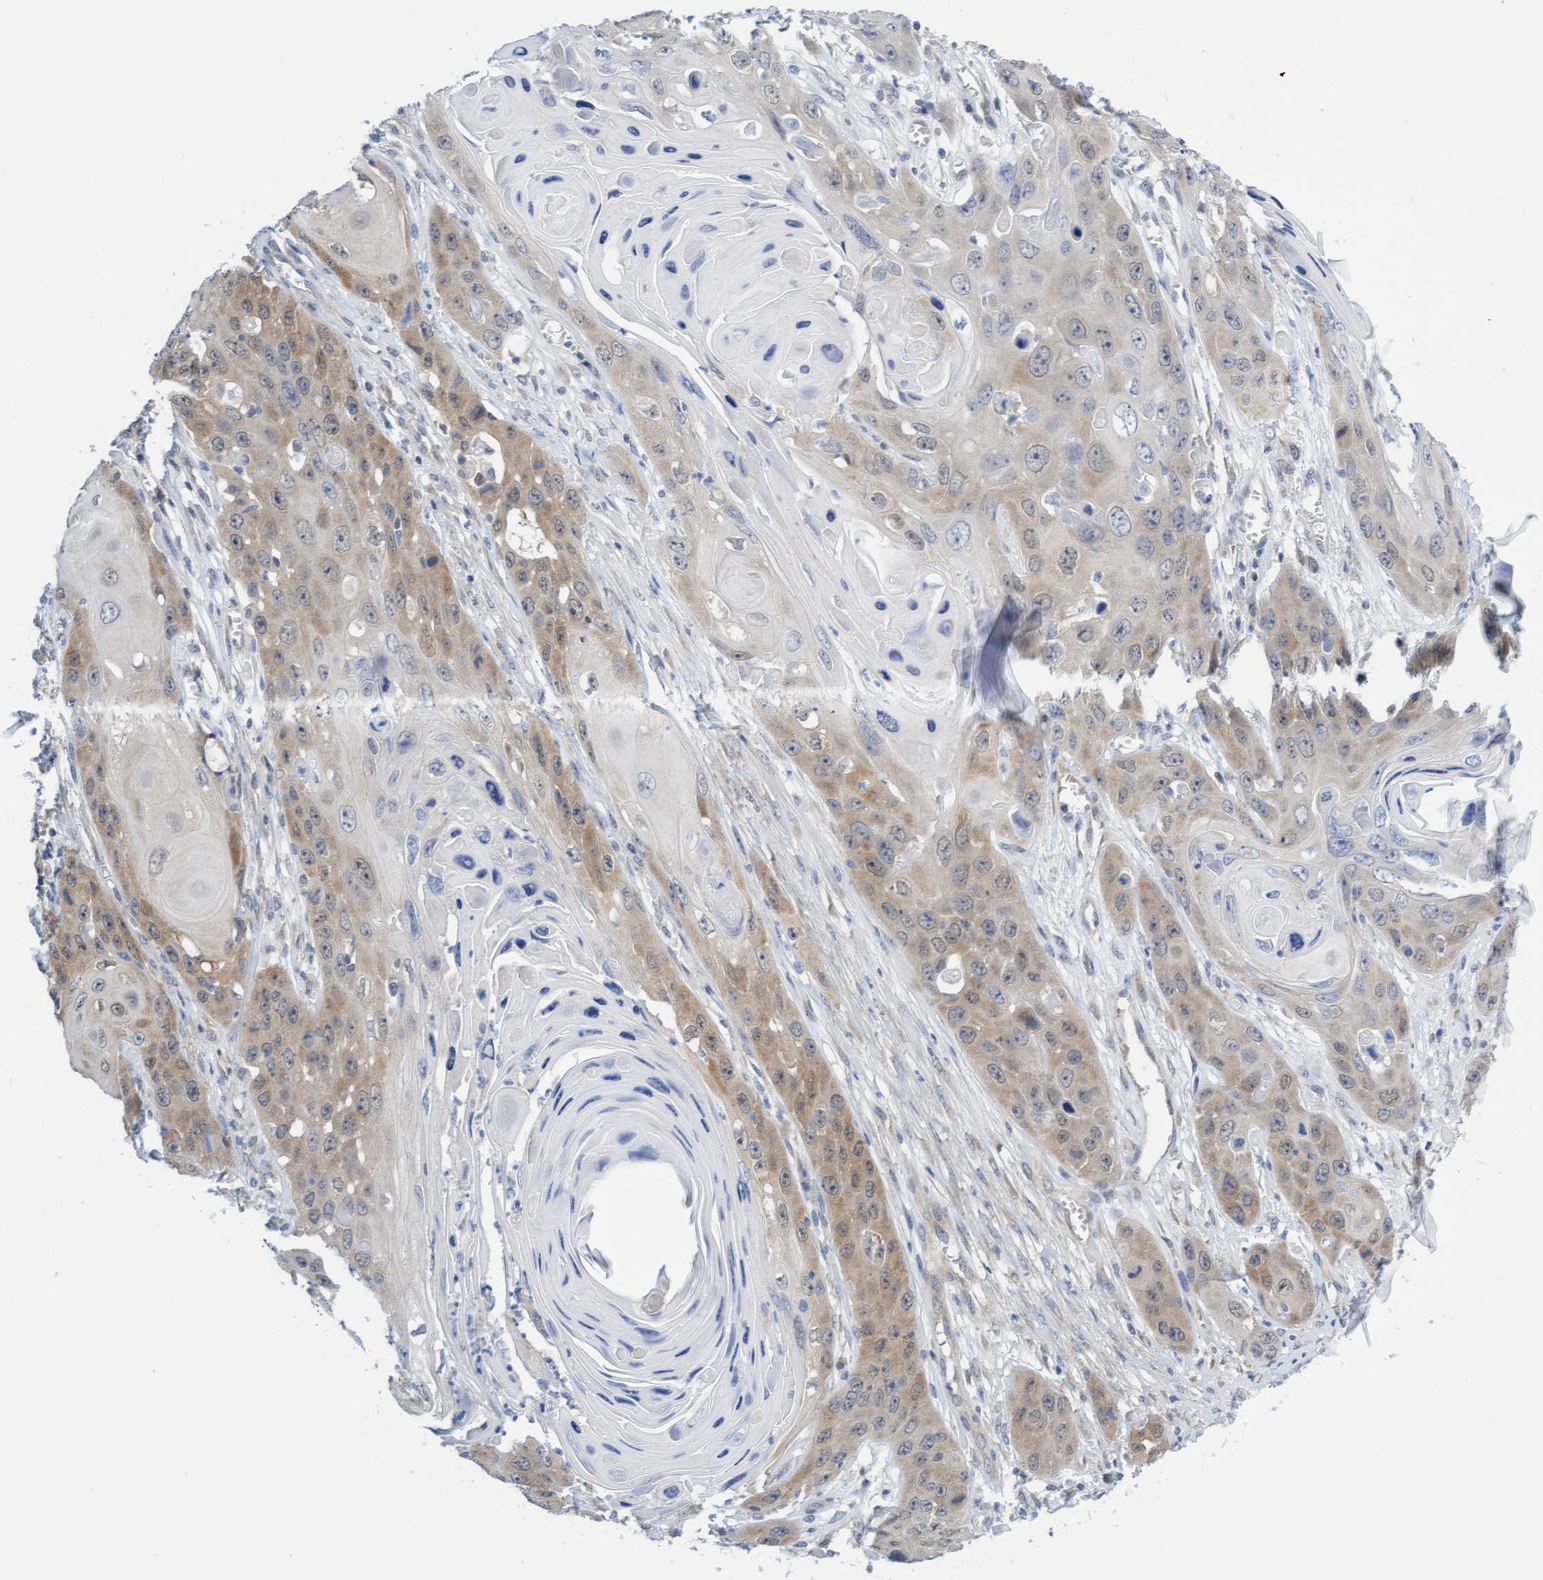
{"staining": {"intensity": "weak", "quantity": "25%-75%", "location": "cytoplasmic/membranous"}, "tissue": "skin cancer", "cell_type": "Tumor cells", "image_type": "cancer", "snomed": [{"axis": "morphology", "description": "Squamous cell carcinoma, NOS"}, {"axis": "topography", "description": "Skin"}], "caption": "Human squamous cell carcinoma (skin) stained with a protein marker shows weak staining in tumor cells.", "gene": "AMZ2", "patient": {"sex": "male", "age": 55}}